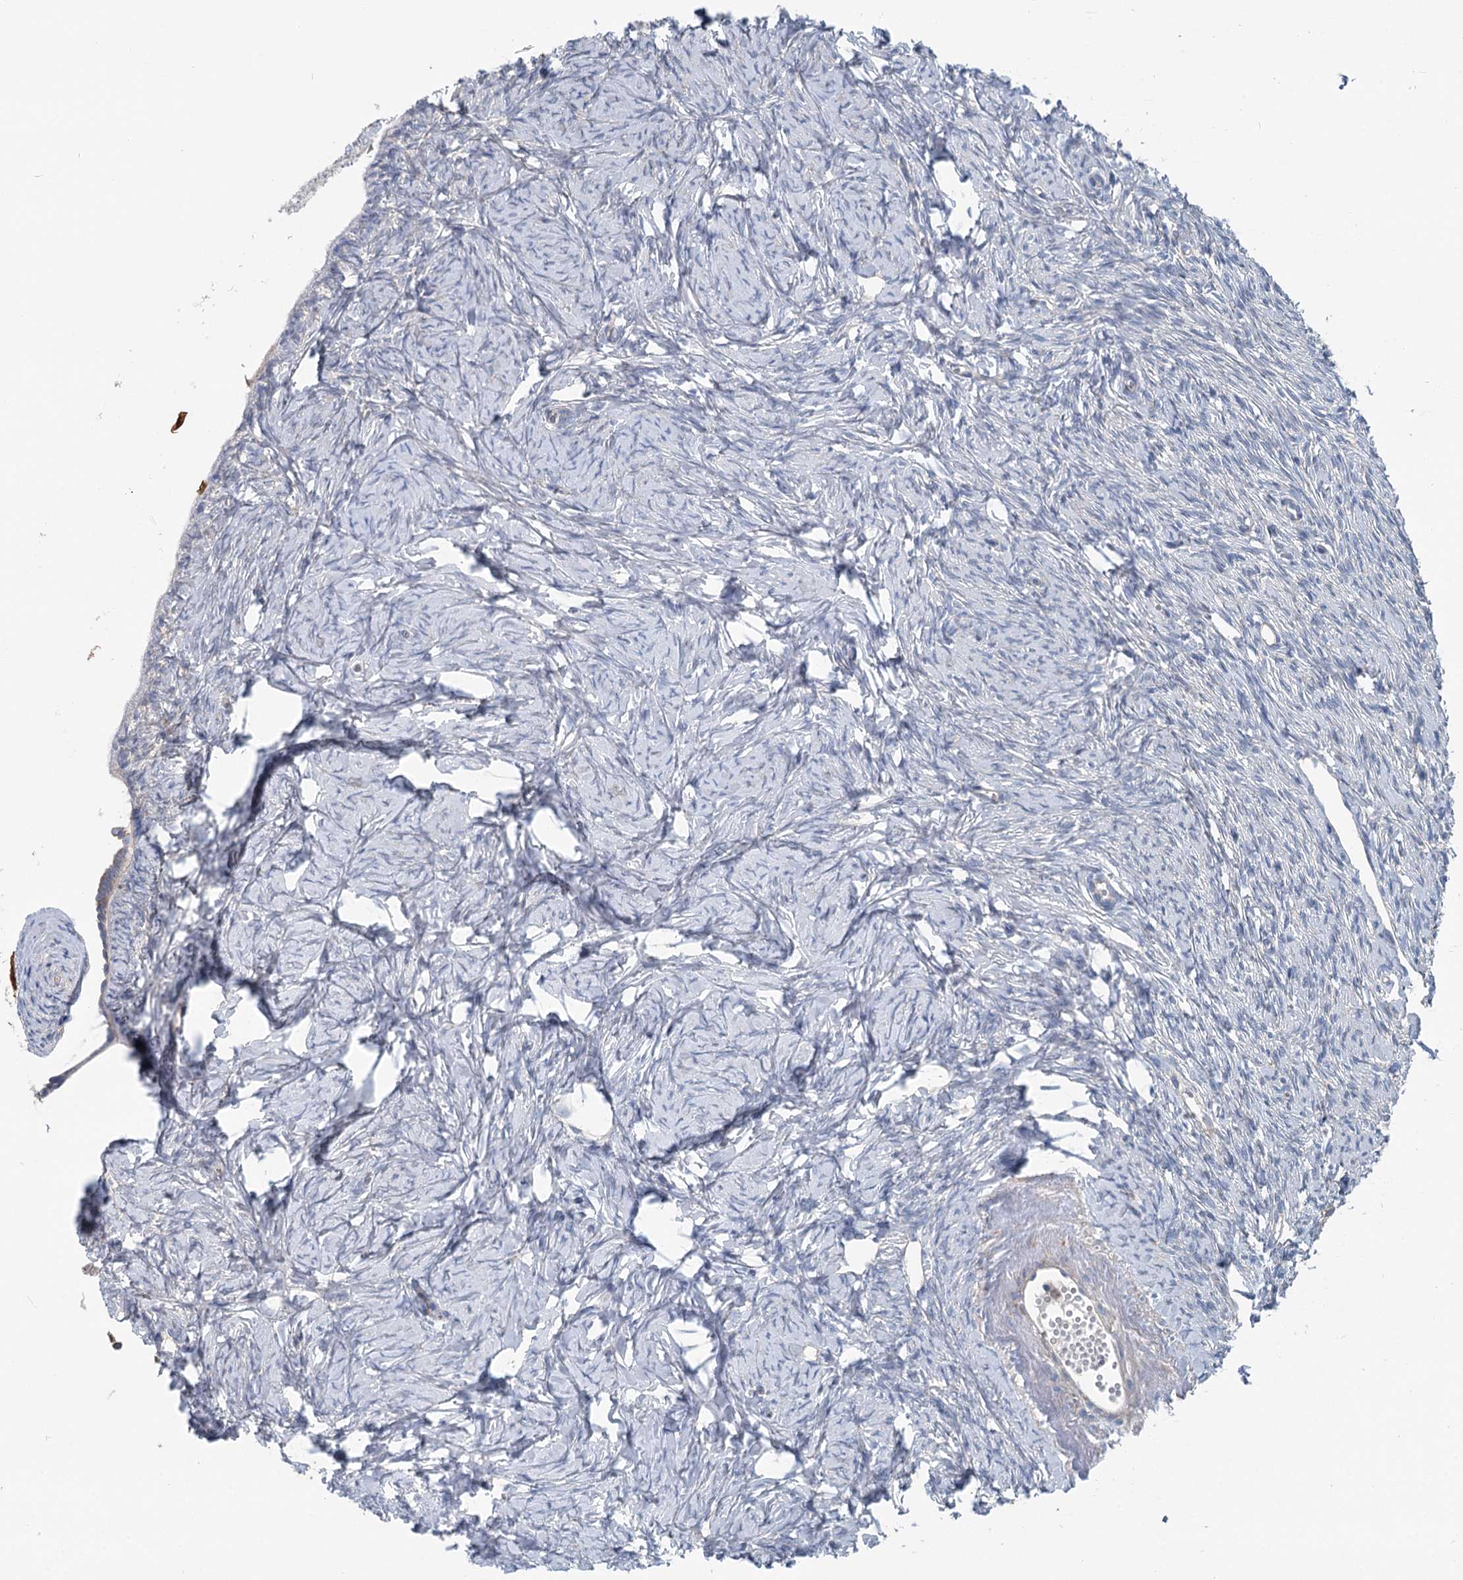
{"staining": {"intensity": "negative", "quantity": "none", "location": "none"}, "tissue": "ovary", "cell_type": "Ovarian stroma cells", "image_type": "normal", "snomed": [{"axis": "morphology", "description": "Normal tissue, NOS"}, {"axis": "topography", "description": "Ovary"}], "caption": "Immunohistochemical staining of benign human ovary reveals no significant staining in ovarian stroma cells.", "gene": "MARK2", "patient": {"sex": "female", "age": 51}}